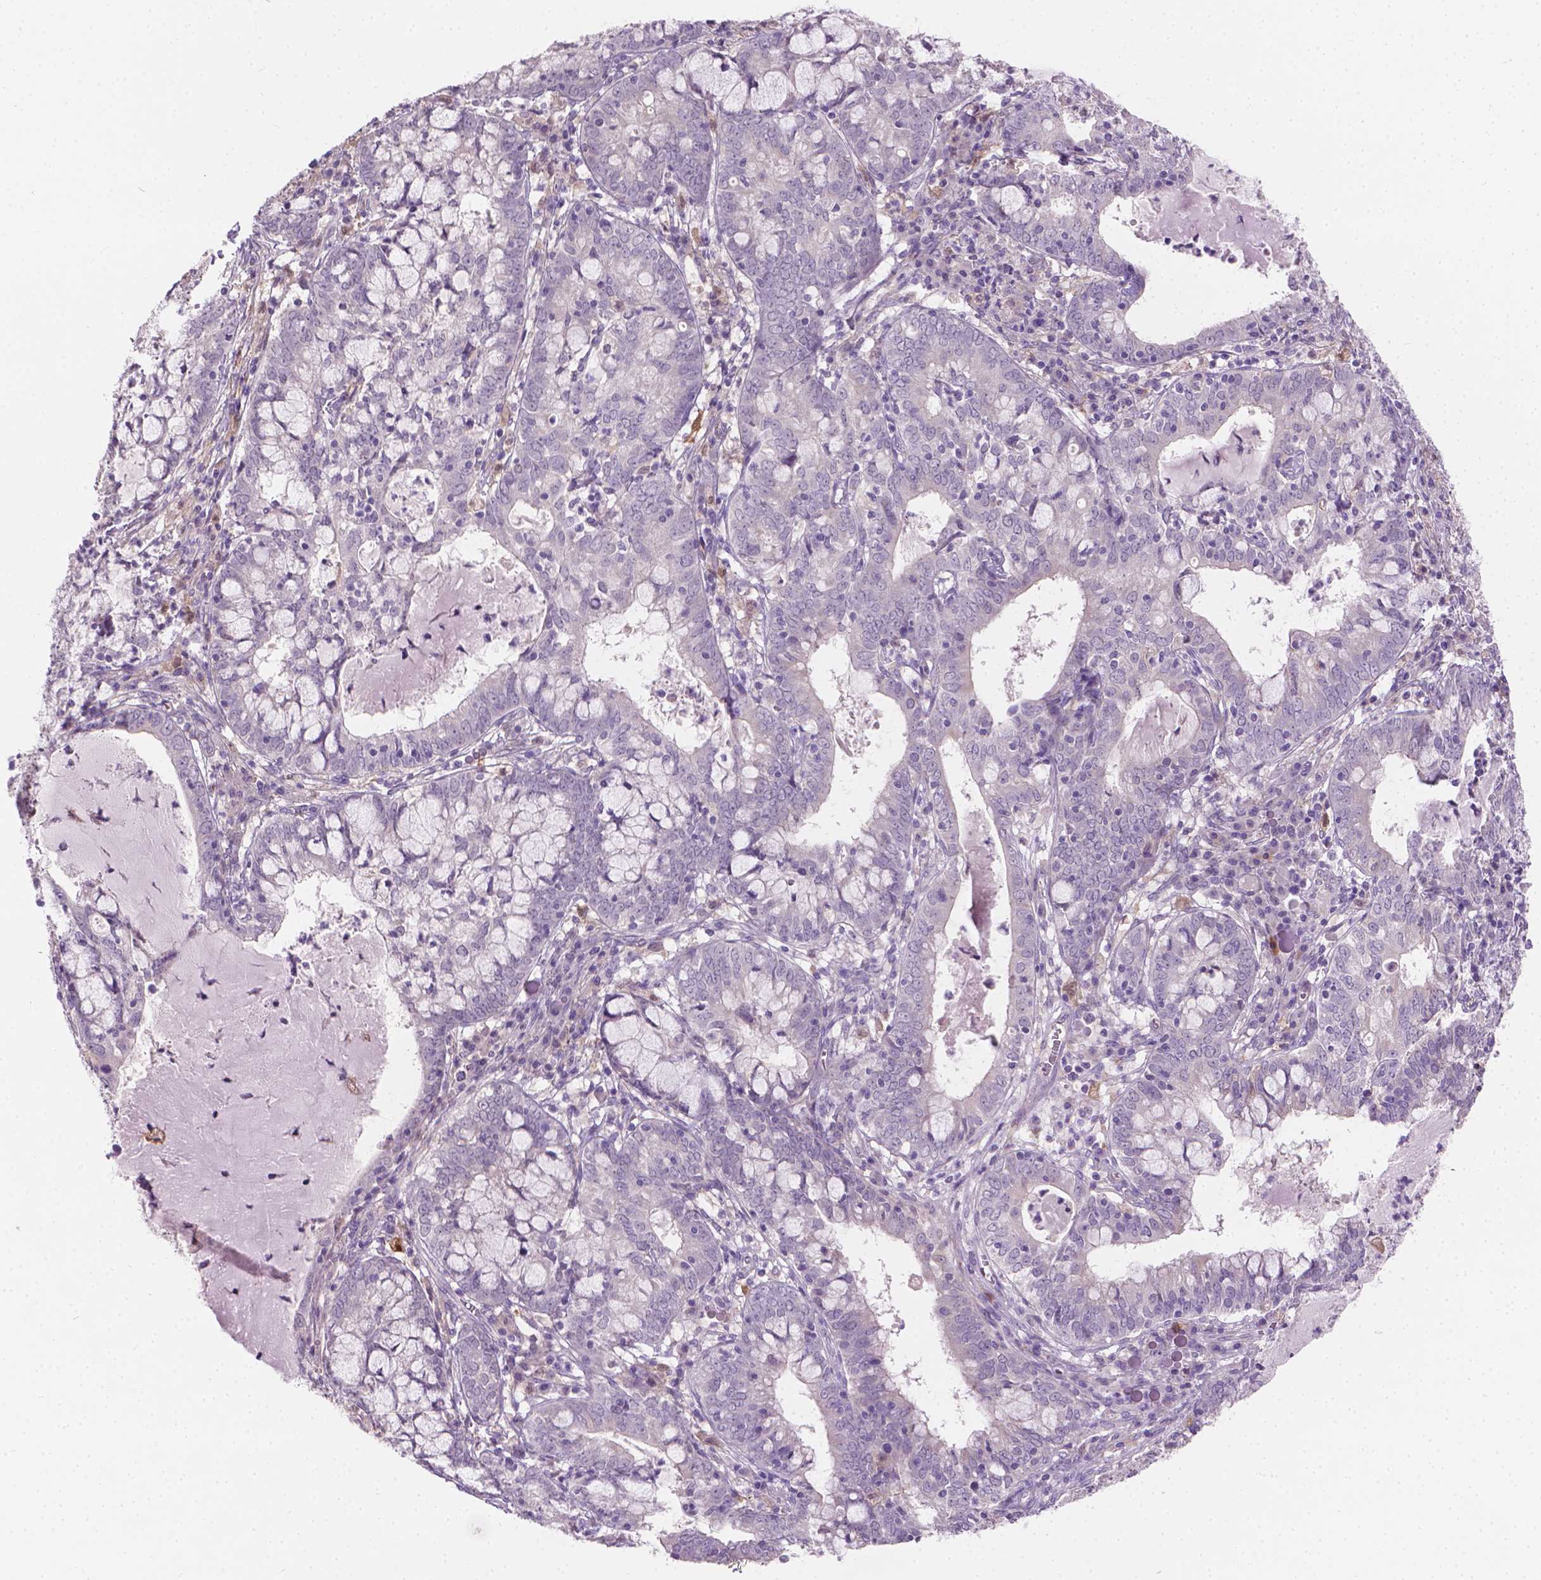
{"staining": {"intensity": "negative", "quantity": "none", "location": "none"}, "tissue": "cervical cancer", "cell_type": "Tumor cells", "image_type": "cancer", "snomed": [{"axis": "morphology", "description": "Adenocarcinoma, NOS"}, {"axis": "topography", "description": "Cervix"}], "caption": "Immunohistochemistry (IHC) photomicrograph of cervical cancer (adenocarcinoma) stained for a protein (brown), which displays no staining in tumor cells.", "gene": "GSDMA", "patient": {"sex": "female", "age": 40}}